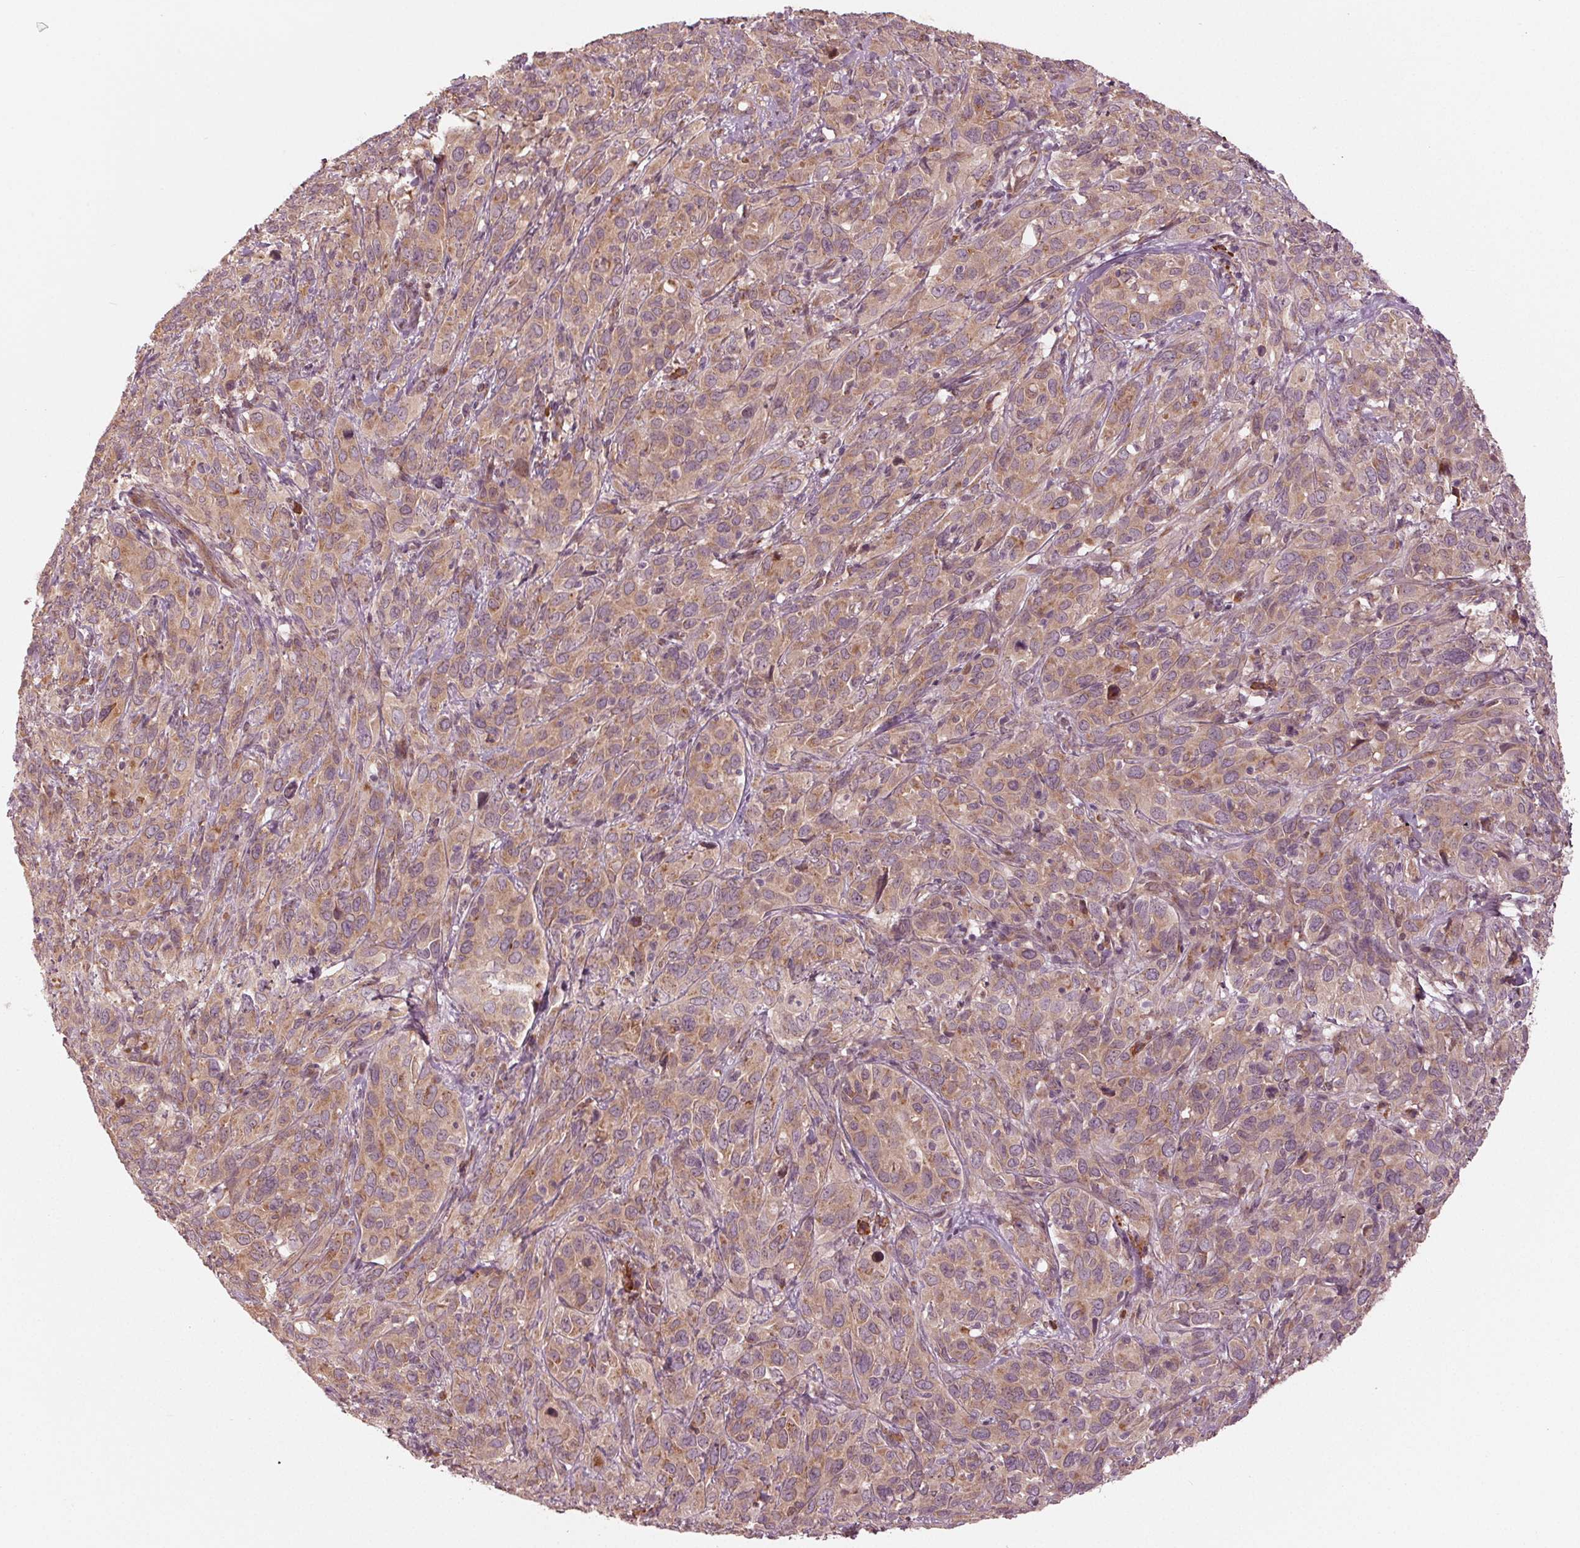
{"staining": {"intensity": "moderate", "quantity": ">75%", "location": "cytoplasmic/membranous"}, "tissue": "cervical cancer", "cell_type": "Tumor cells", "image_type": "cancer", "snomed": [{"axis": "morphology", "description": "Squamous cell carcinoma, NOS"}, {"axis": "topography", "description": "Cervix"}], "caption": "Squamous cell carcinoma (cervical) was stained to show a protein in brown. There is medium levels of moderate cytoplasmic/membranous positivity in approximately >75% of tumor cells. The protein is shown in brown color, while the nuclei are stained blue.", "gene": "CMIP", "patient": {"sex": "female", "age": 51}}